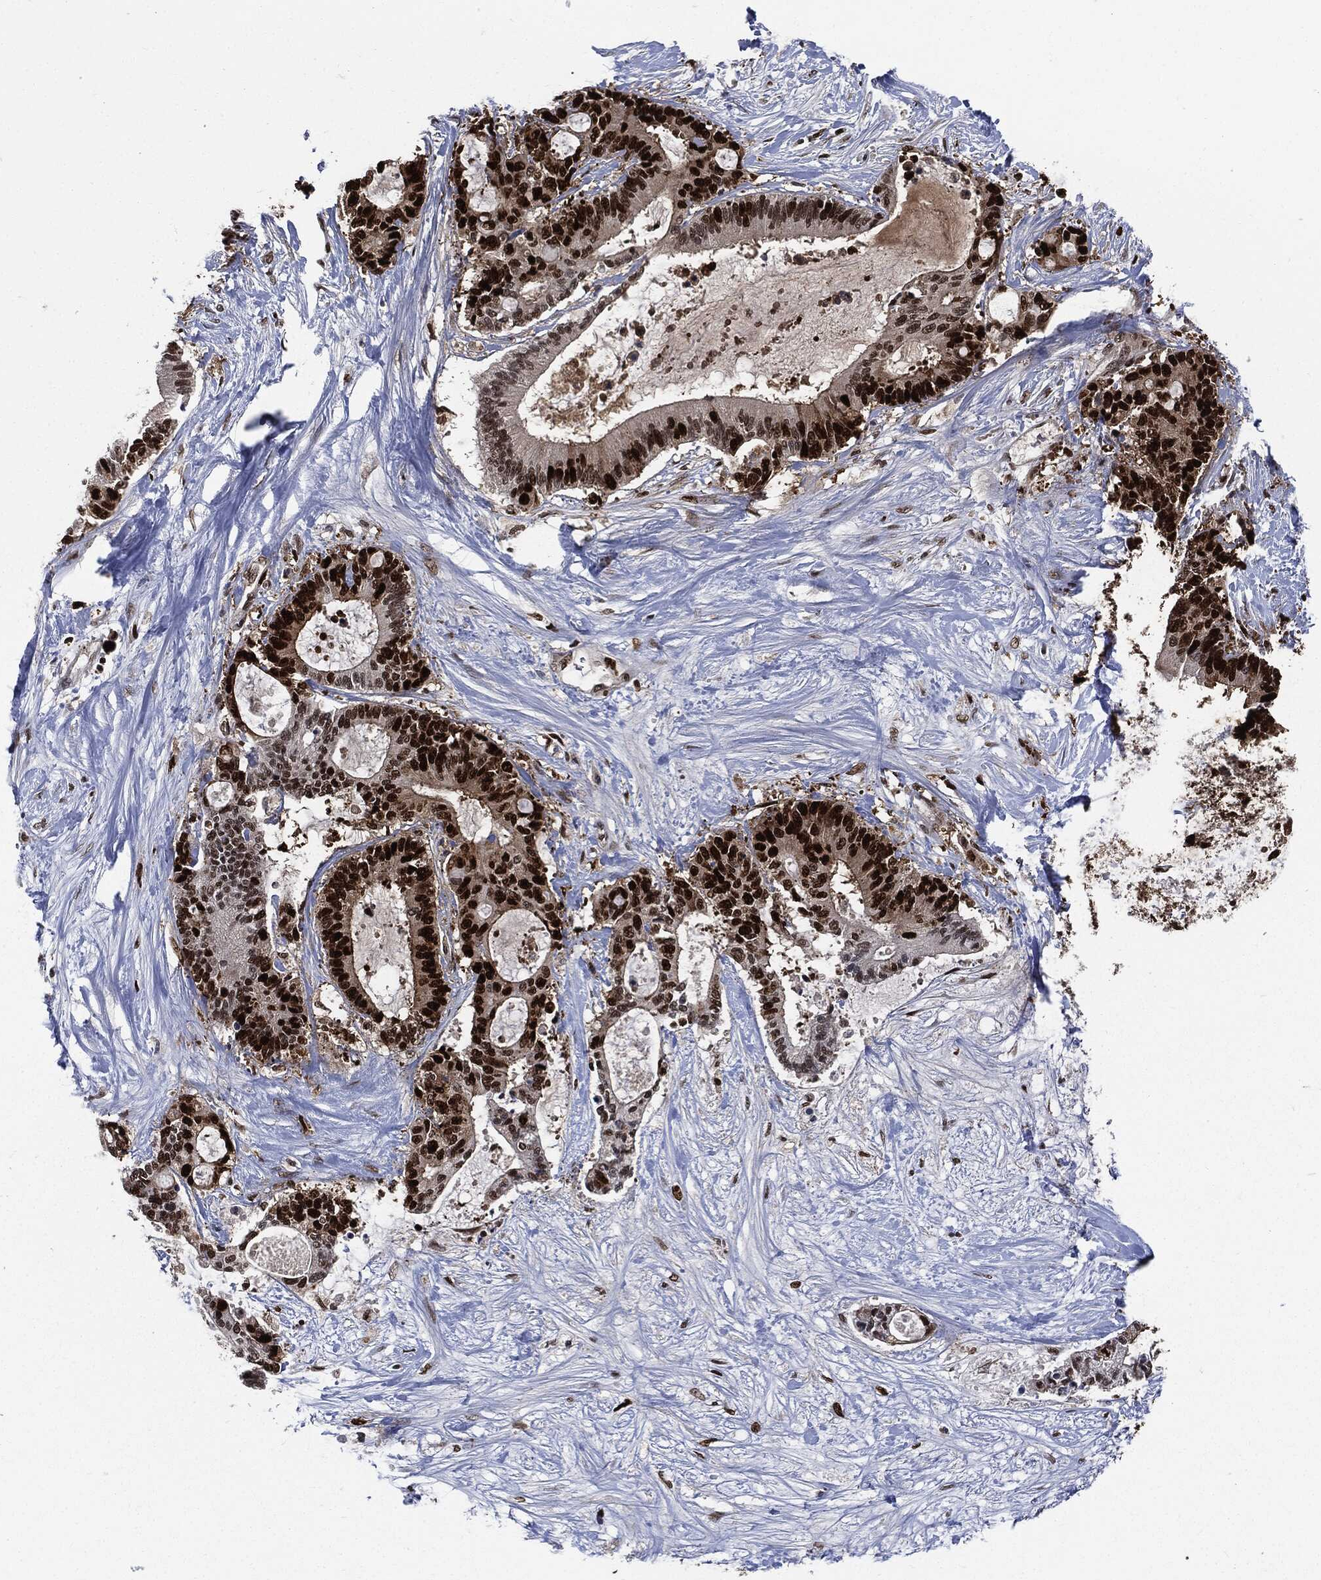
{"staining": {"intensity": "strong", "quantity": ">75%", "location": "nuclear"}, "tissue": "liver cancer", "cell_type": "Tumor cells", "image_type": "cancer", "snomed": [{"axis": "morphology", "description": "Cholangiocarcinoma"}, {"axis": "topography", "description": "Liver"}], "caption": "A histopathology image showing strong nuclear staining in about >75% of tumor cells in cholangiocarcinoma (liver), as visualized by brown immunohistochemical staining.", "gene": "PCNA", "patient": {"sex": "female", "age": 73}}